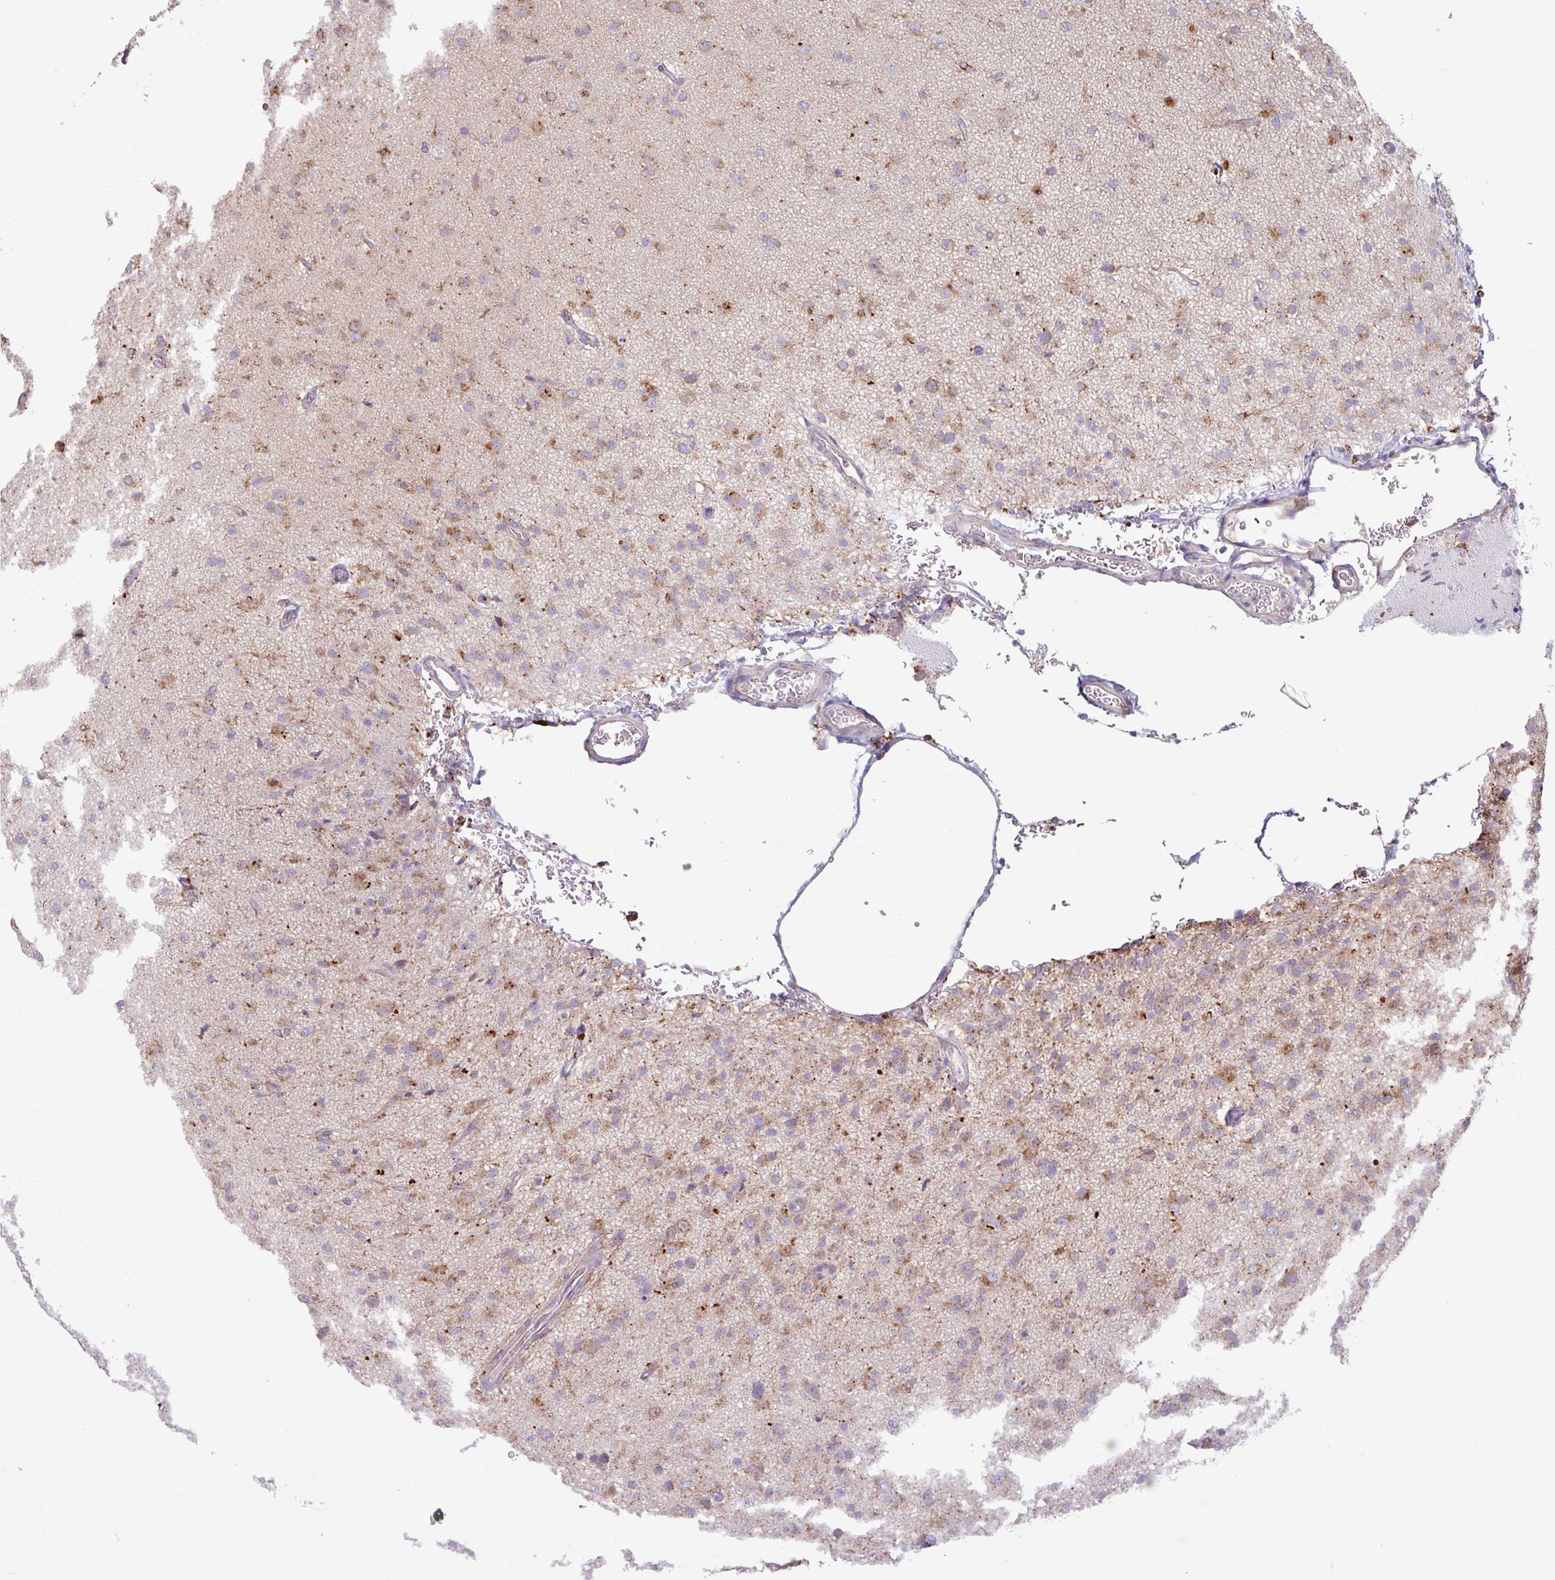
{"staining": {"intensity": "moderate", "quantity": ">75%", "location": "cytoplasmic/membranous"}, "tissue": "glioma", "cell_type": "Tumor cells", "image_type": "cancer", "snomed": [{"axis": "morphology", "description": "Glioma, malignant, Low grade"}, {"axis": "topography", "description": "Brain"}], "caption": "Immunohistochemistry (DAB) staining of malignant low-grade glioma reveals moderate cytoplasmic/membranous protein staining in about >75% of tumor cells.", "gene": "PPM1J", "patient": {"sex": "male", "age": 65}}